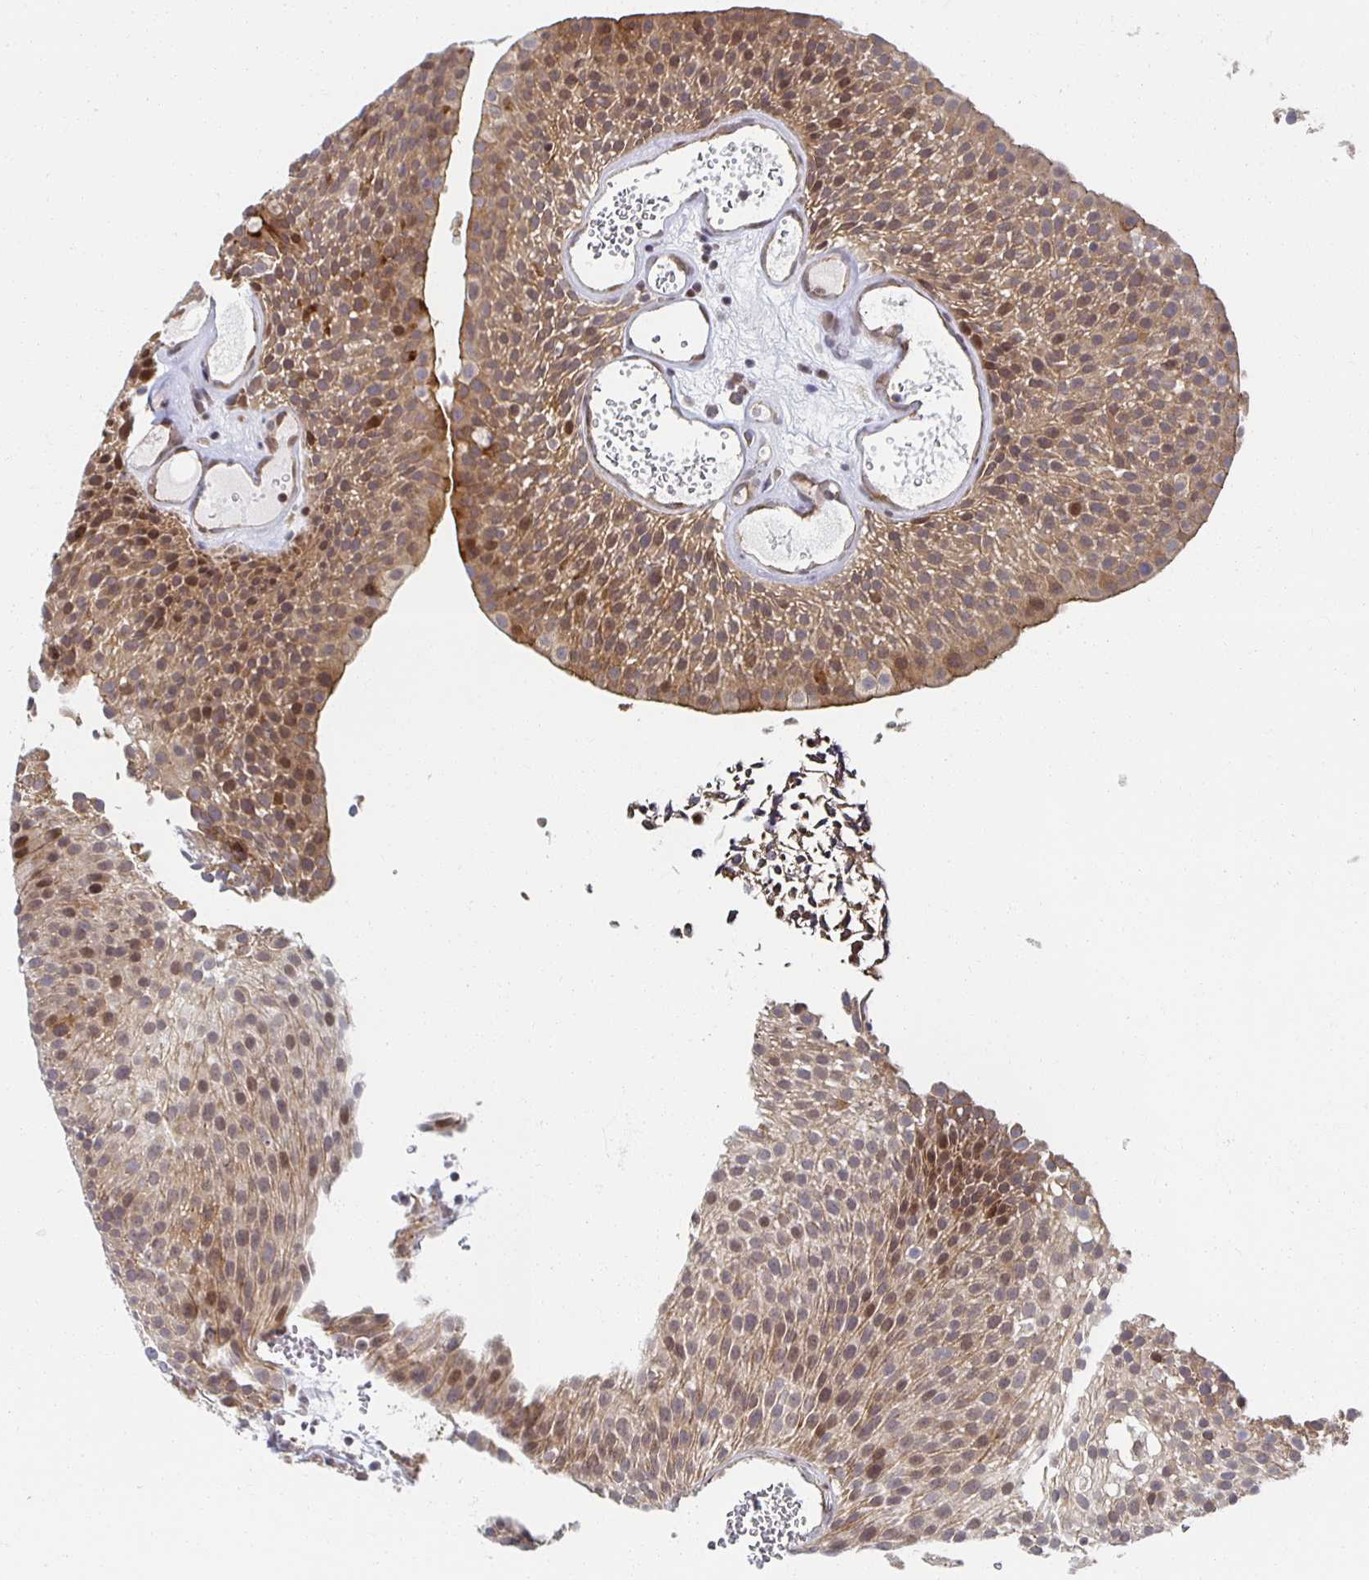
{"staining": {"intensity": "moderate", "quantity": ">75%", "location": "cytoplasmic/membranous,nuclear"}, "tissue": "urothelial cancer", "cell_type": "Tumor cells", "image_type": "cancer", "snomed": [{"axis": "morphology", "description": "Urothelial carcinoma, Low grade"}, {"axis": "topography", "description": "Urinary bladder"}], "caption": "Urothelial carcinoma (low-grade) stained with a protein marker reveals moderate staining in tumor cells.", "gene": "HCFC1R1", "patient": {"sex": "female", "age": 79}}